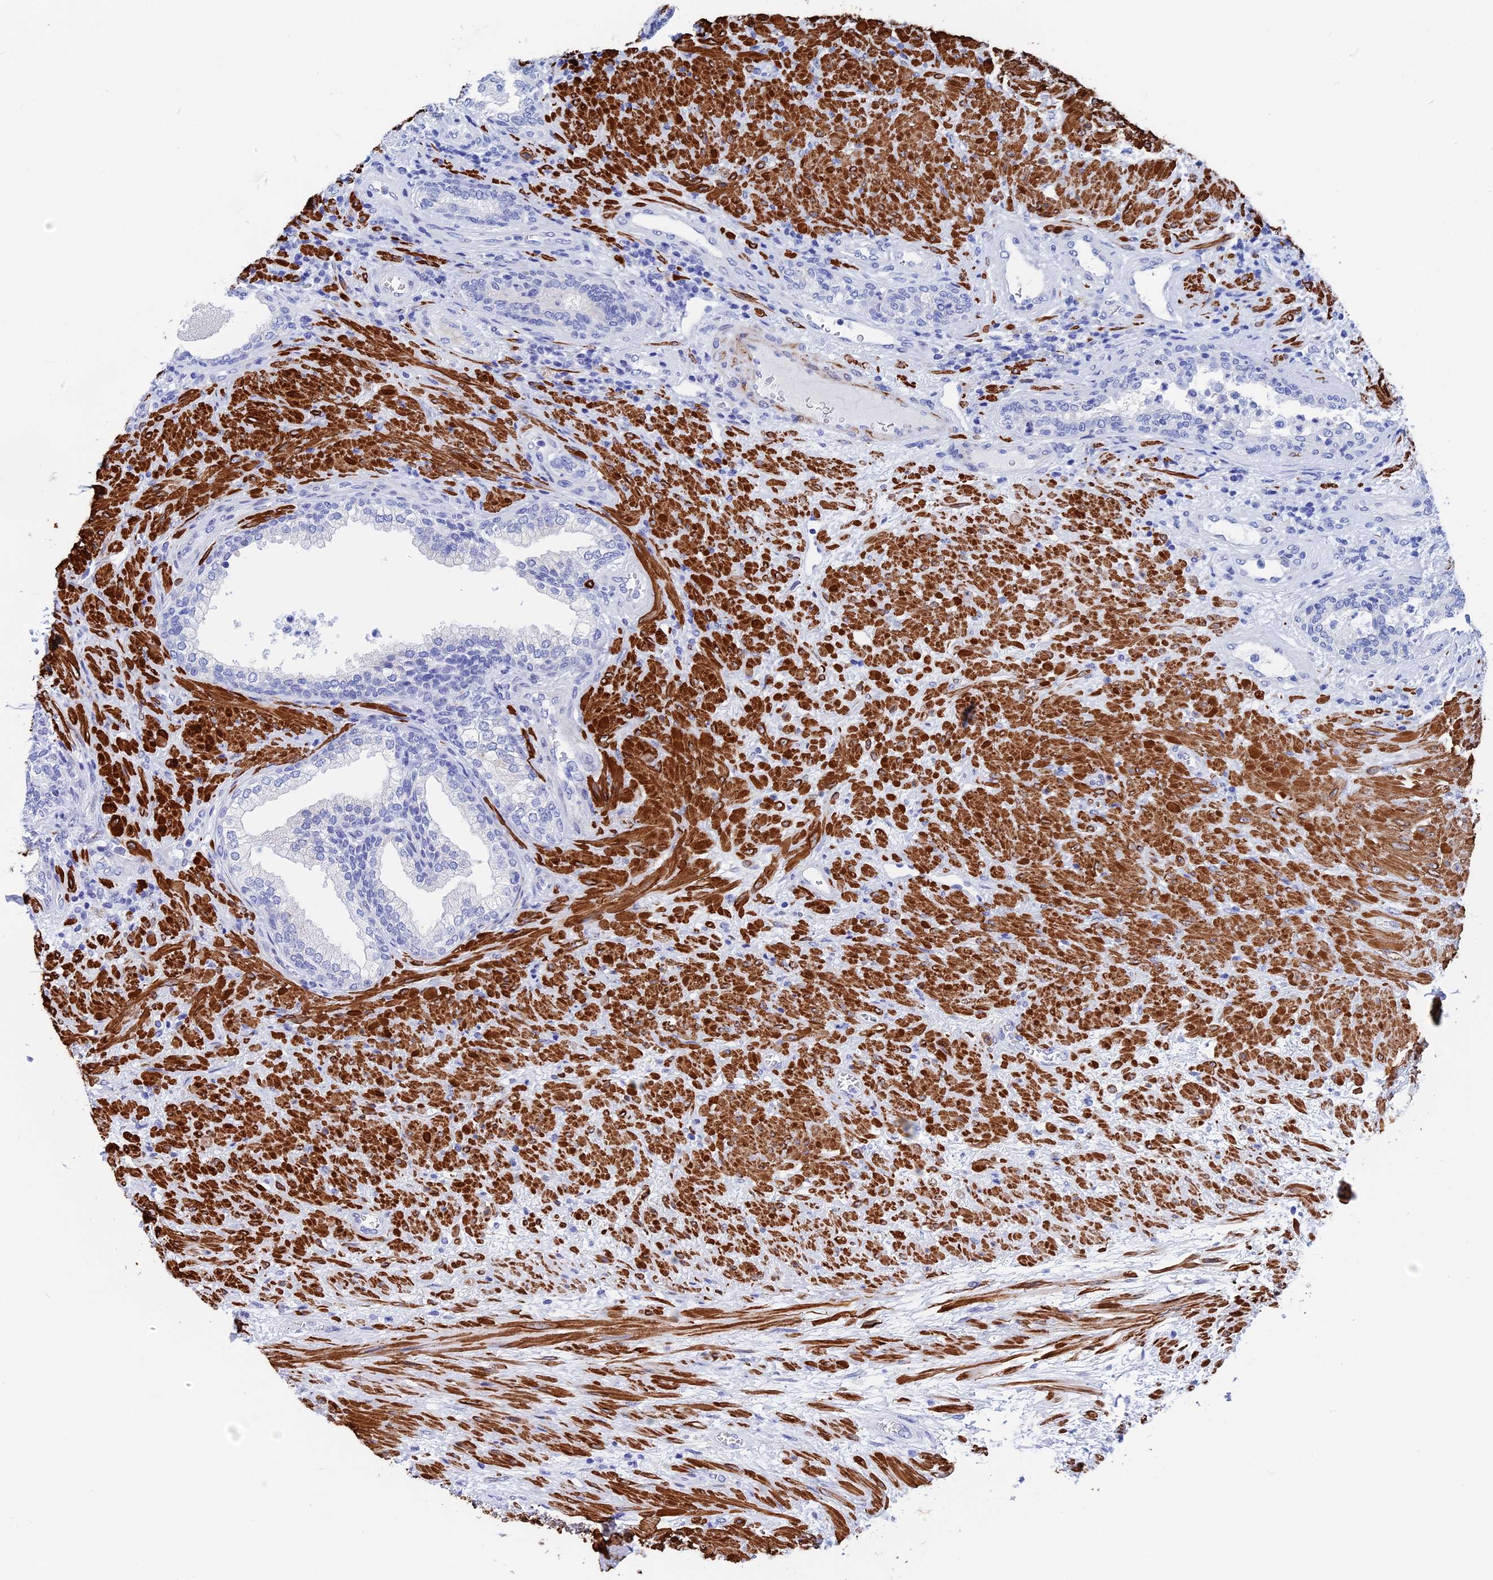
{"staining": {"intensity": "negative", "quantity": "none", "location": "none"}, "tissue": "prostate", "cell_type": "Glandular cells", "image_type": "normal", "snomed": [{"axis": "morphology", "description": "Normal tissue, NOS"}, {"axis": "topography", "description": "Prostate"}], "caption": "Histopathology image shows no significant protein staining in glandular cells of normal prostate. (DAB IHC, high magnification).", "gene": "WDR83", "patient": {"sex": "male", "age": 76}}